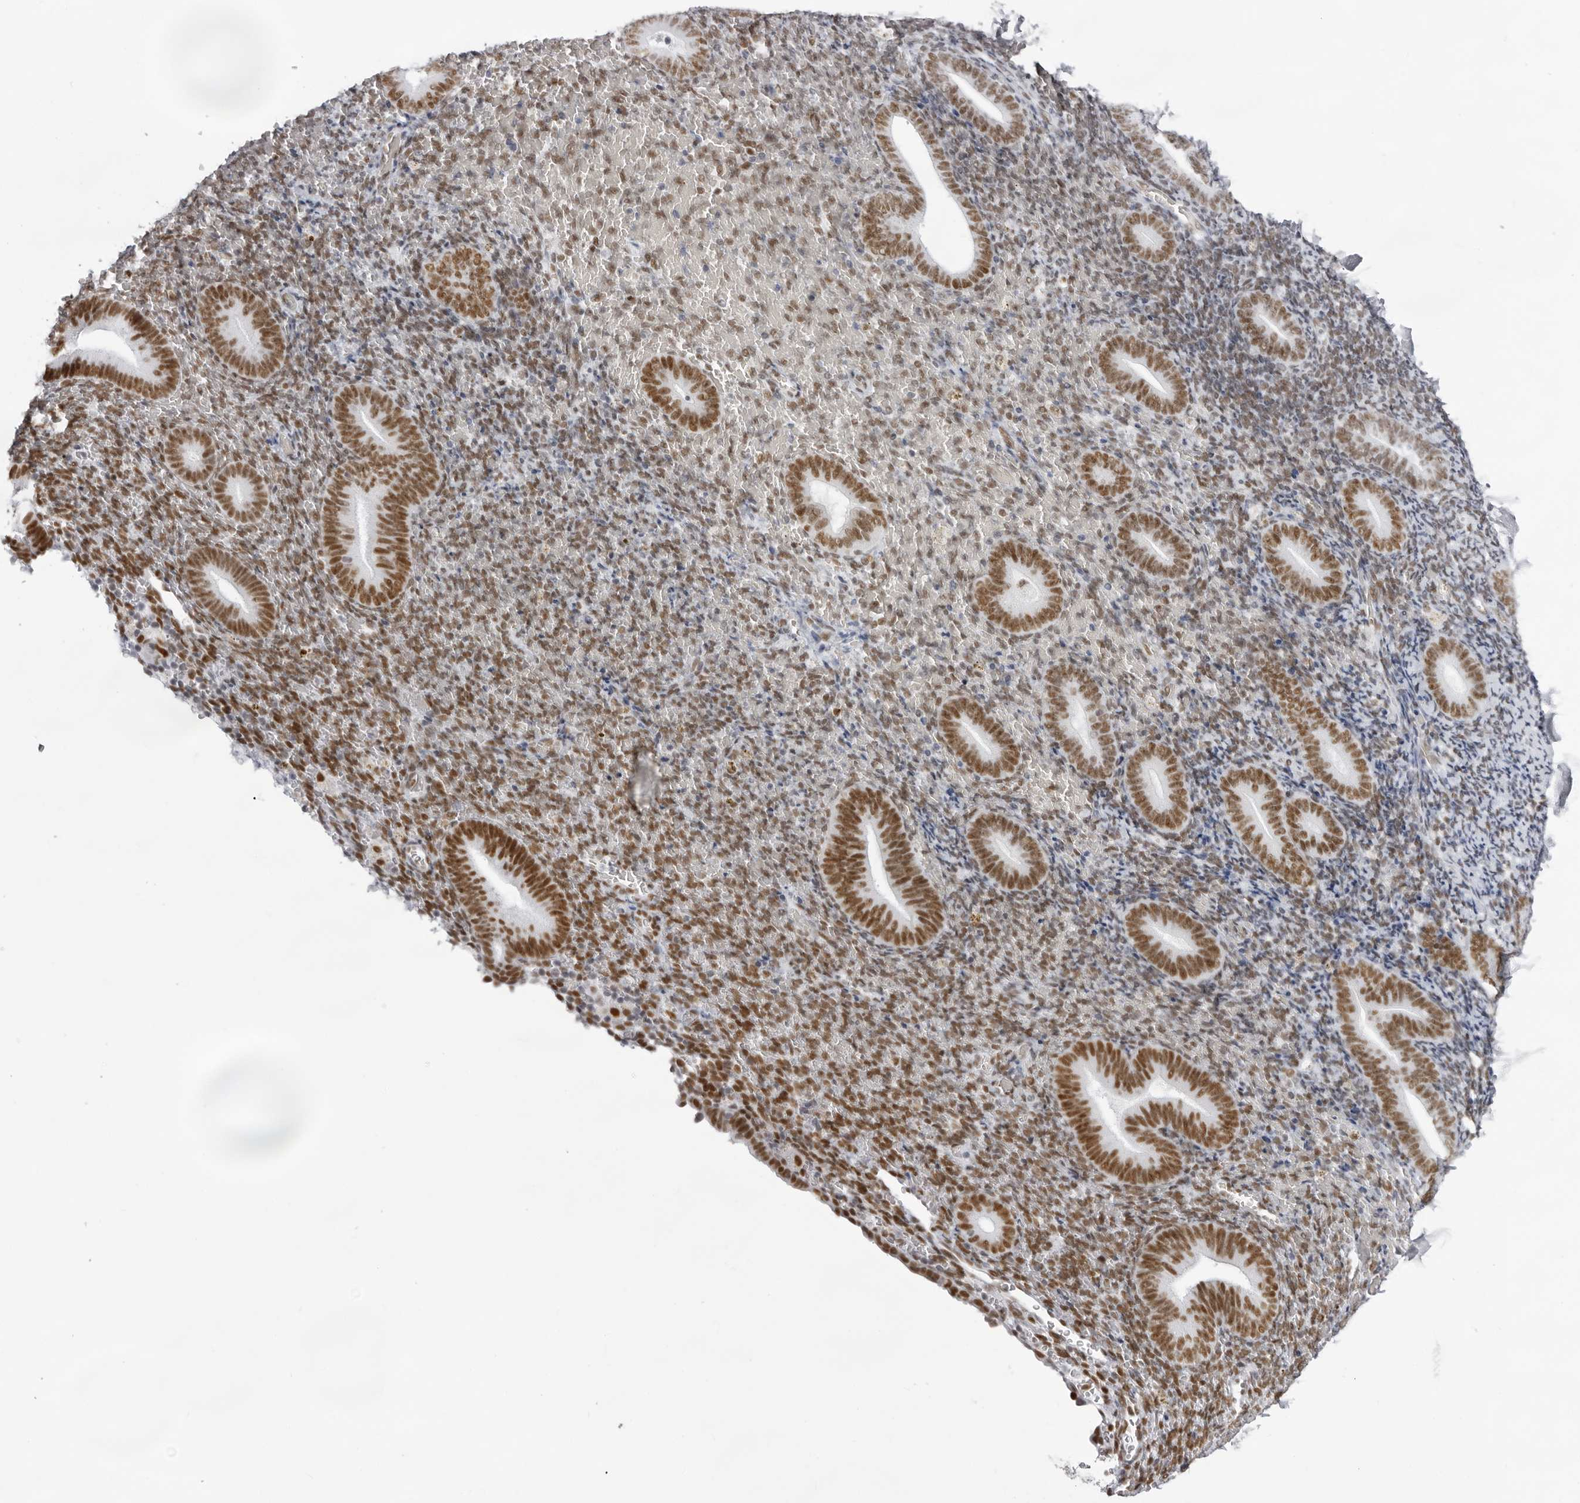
{"staining": {"intensity": "moderate", "quantity": "25%-75%", "location": "nuclear"}, "tissue": "endometrium", "cell_type": "Cells in endometrial stroma", "image_type": "normal", "snomed": [{"axis": "morphology", "description": "Normal tissue, NOS"}, {"axis": "topography", "description": "Endometrium"}], "caption": "Cells in endometrial stroma reveal moderate nuclear positivity in approximately 25%-75% of cells in benign endometrium.", "gene": "IRF2BP2", "patient": {"sex": "female", "age": 51}}